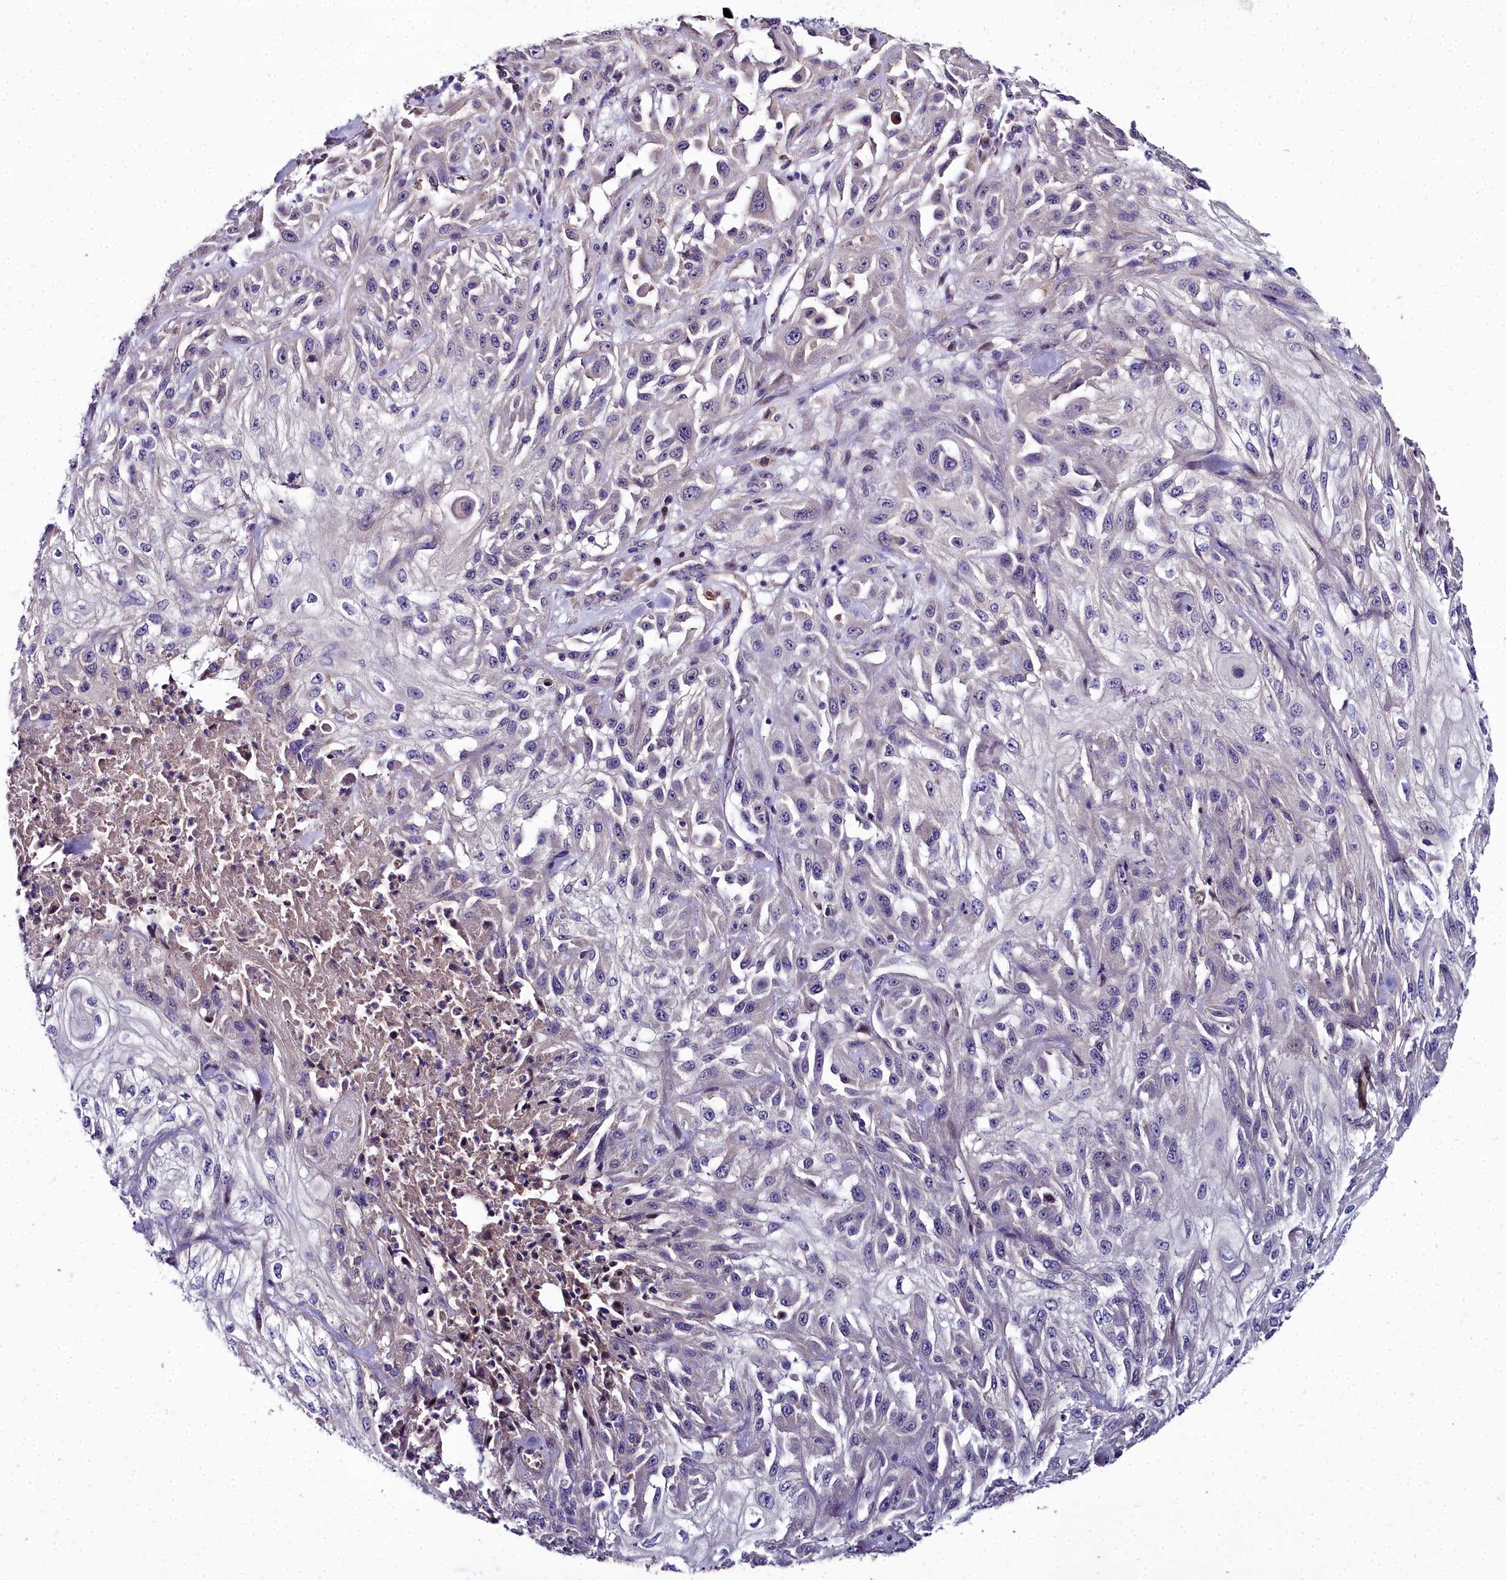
{"staining": {"intensity": "negative", "quantity": "none", "location": "none"}, "tissue": "skin cancer", "cell_type": "Tumor cells", "image_type": "cancer", "snomed": [{"axis": "morphology", "description": "Squamous cell carcinoma, NOS"}, {"axis": "morphology", "description": "Squamous cell carcinoma, metastatic, NOS"}, {"axis": "topography", "description": "Skin"}, {"axis": "topography", "description": "Lymph node"}], "caption": "The immunohistochemistry (IHC) photomicrograph has no significant expression in tumor cells of squamous cell carcinoma (skin) tissue.", "gene": "NT5M", "patient": {"sex": "male", "age": 75}}